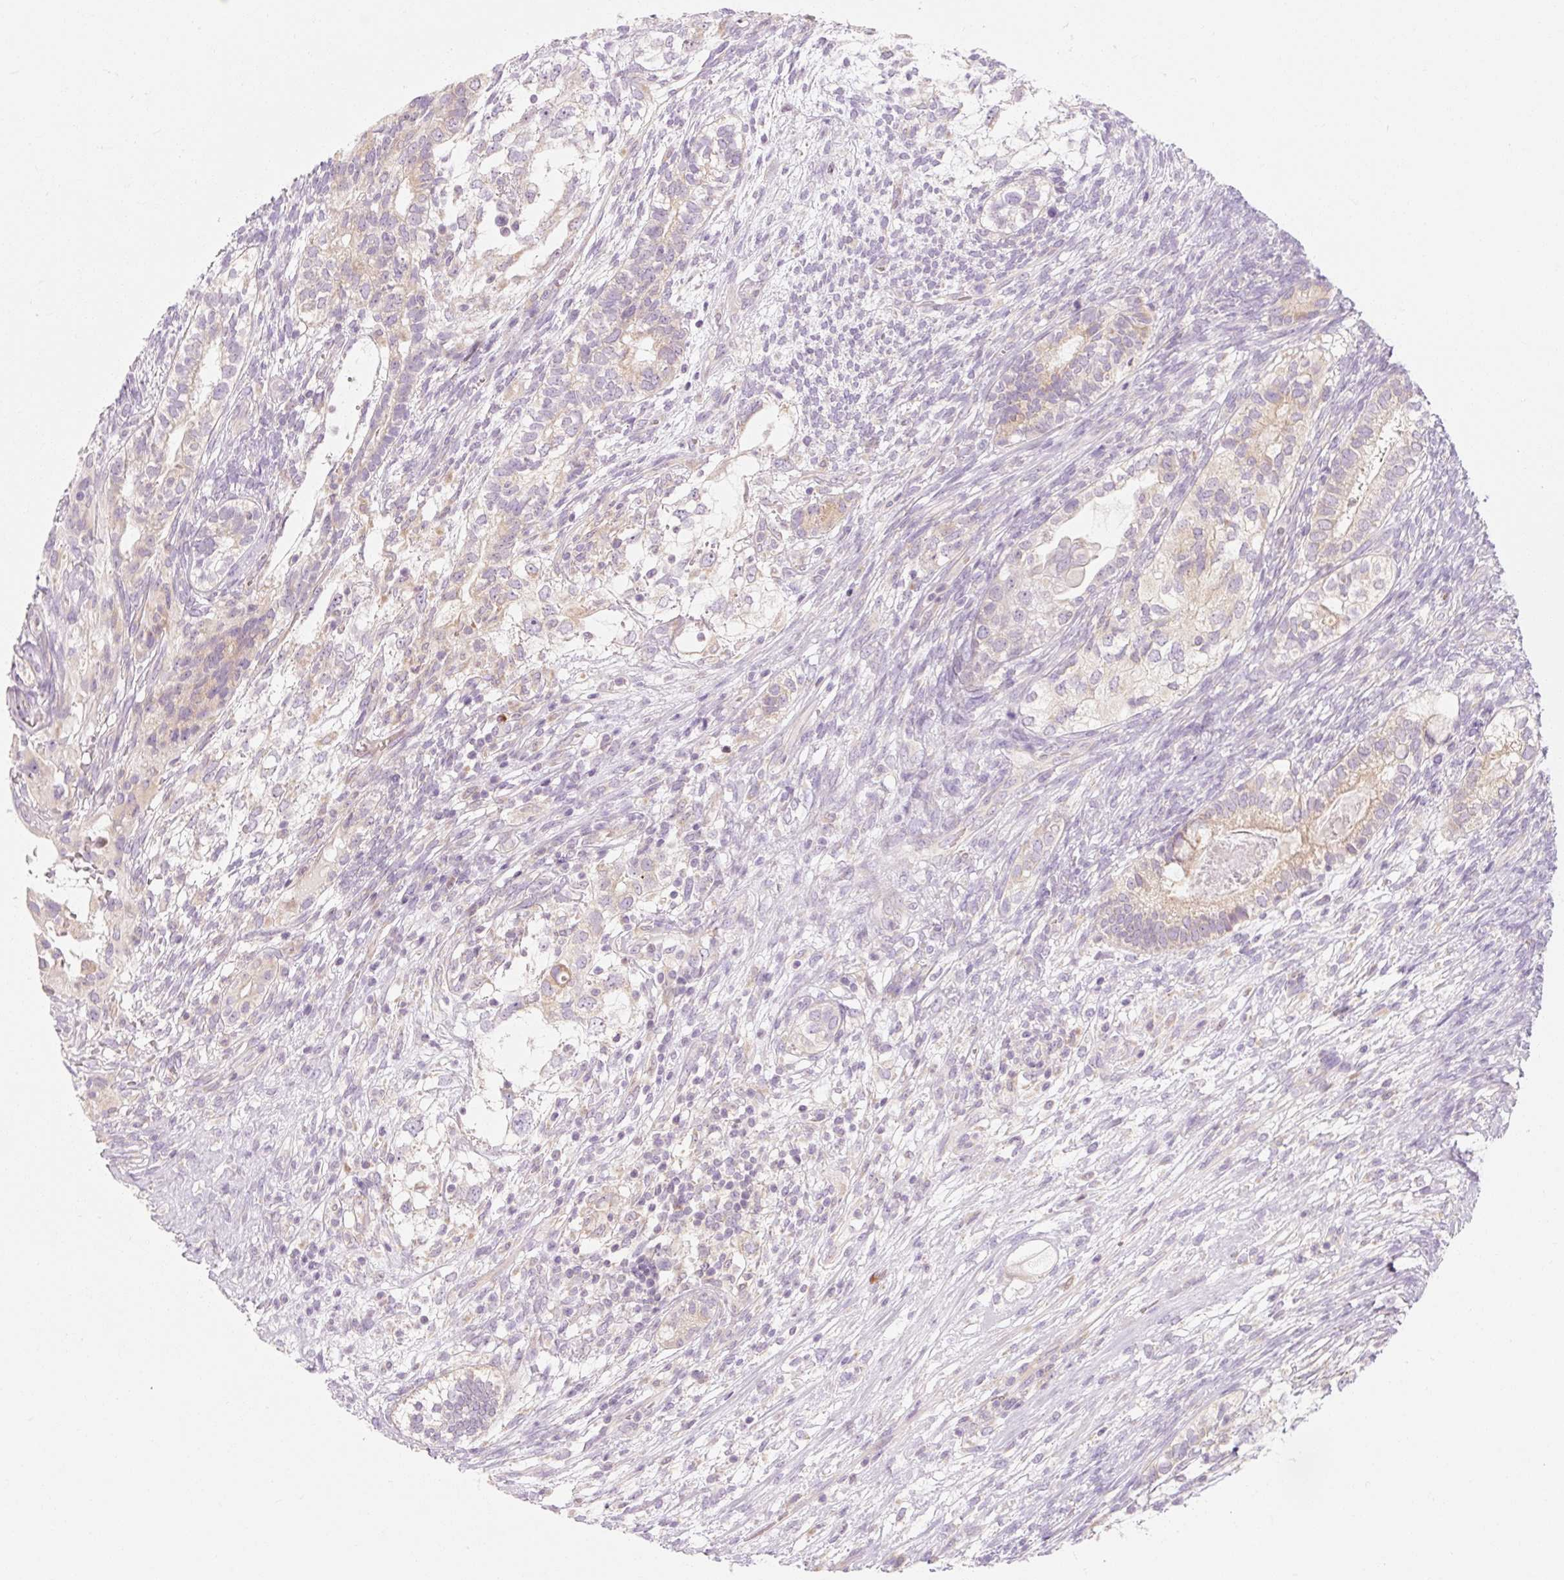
{"staining": {"intensity": "weak", "quantity": ">75%", "location": "cytoplasmic/membranous"}, "tissue": "testis cancer", "cell_type": "Tumor cells", "image_type": "cancer", "snomed": [{"axis": "morphology", "description": "Seminoma, NOS"}, {"axis": "morphology", "description": "Carcinoma, Embryonal, NOS"}, {"axis": "topography", "description": "Testis"}], "caption": "DAB immunohistochemical staining of testis cancer (embryonal carcinoma) demonstrates weak cytoplasmic/membranous protein staining in approximately >75% of tumor cells.", "gene": "MYO1D", "patient": {"sex": "male", "age": 41}}